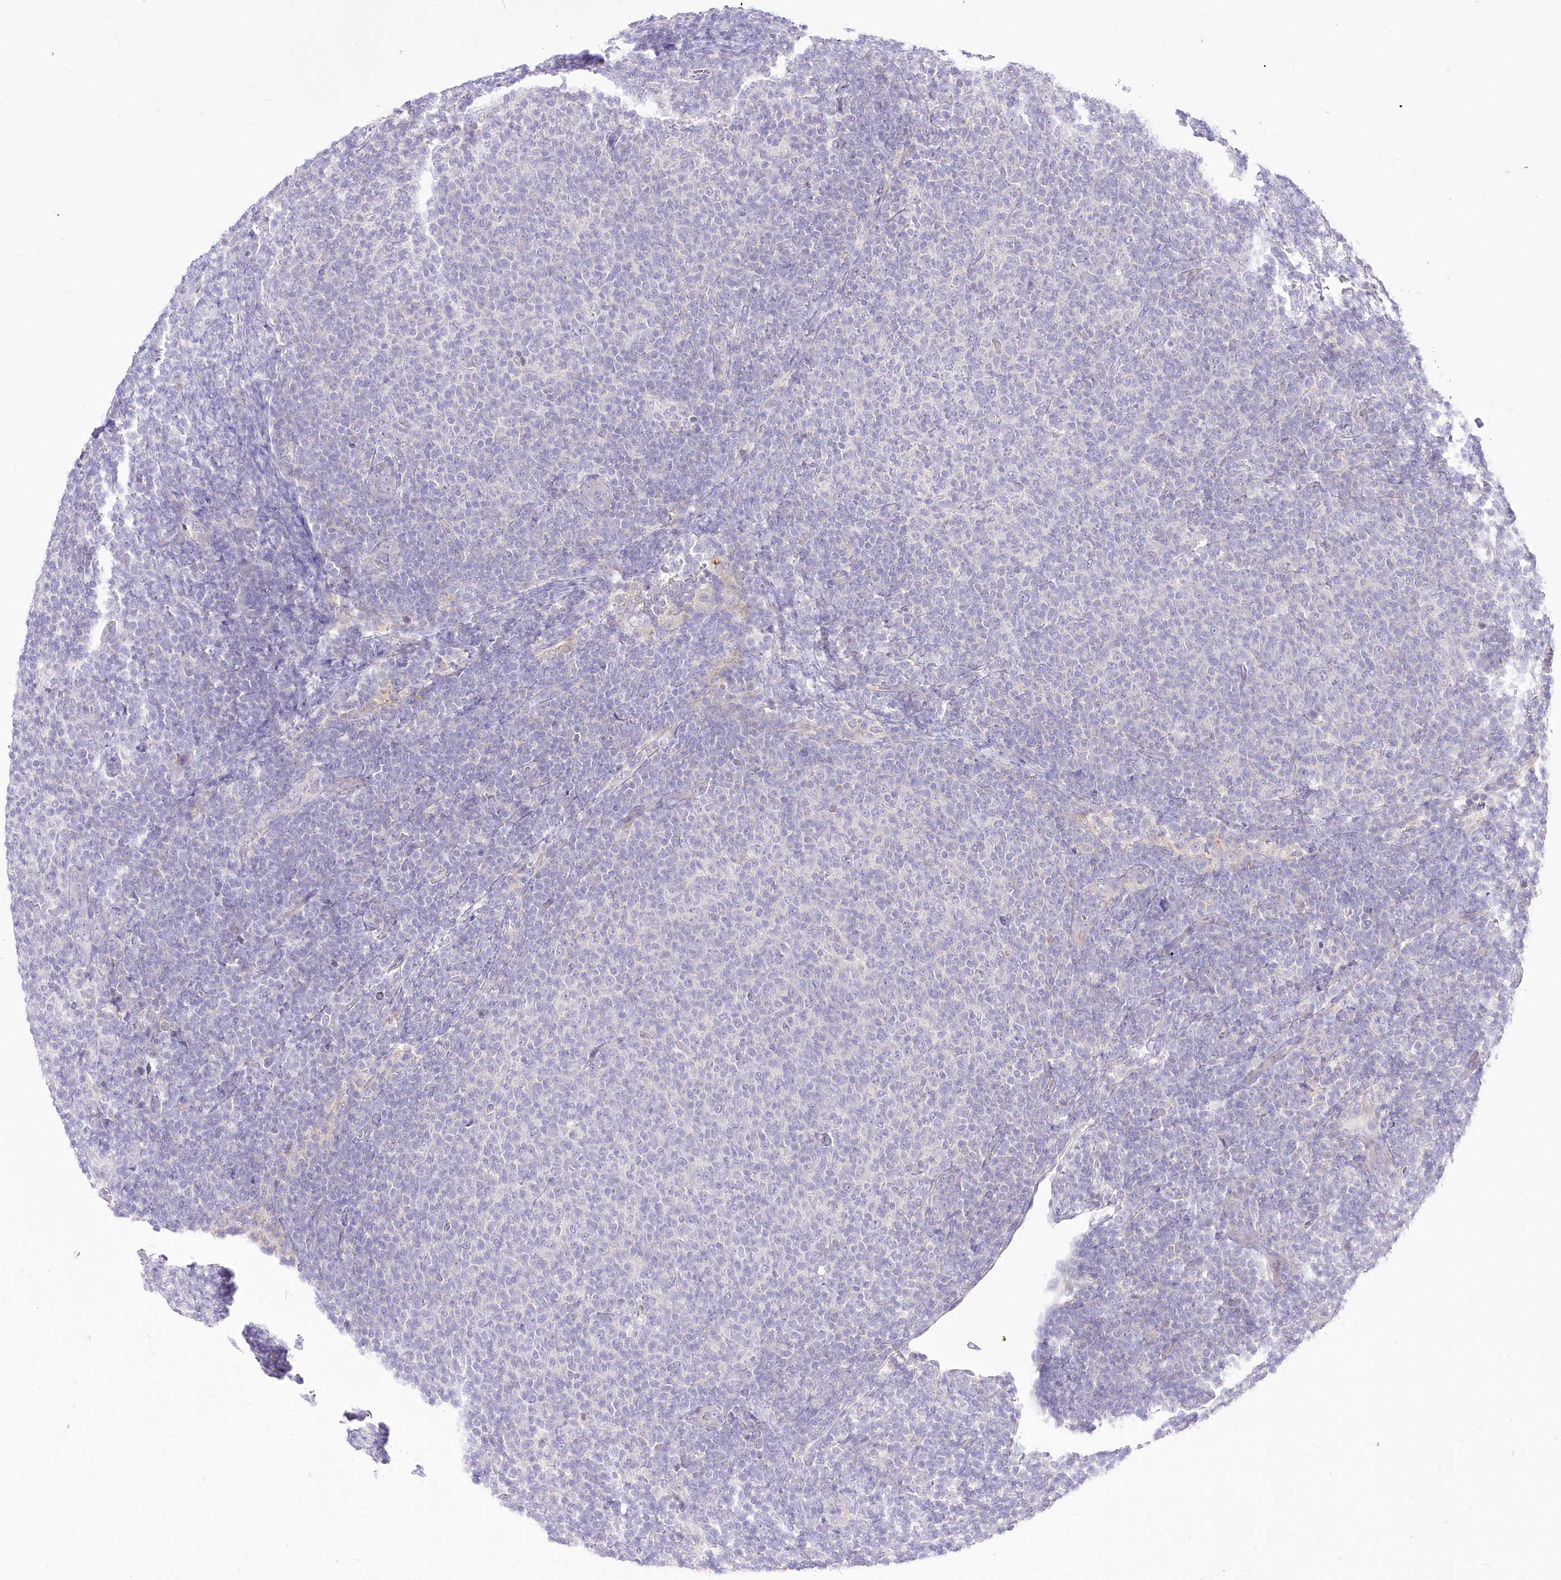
{"staining": {"intensity": "negative", "quantity": "none", "location": "none"}, "tissue": "lymphoma", "cell_type": "Tumor cells", "image_type": "cancer", "snomed": [{"axis": "morphology", "description": "Malignant lymphoma, non-Hodgkin's type, Low grade"}, {"axis": "topography", "description": "Lymph node"}], "caption": "Tumor cells show no significant positivity in malignant lymphoma, non-Hodgkin's type (low-grade).", "gene": "HELT", "patient": {"sex": "male", "age": 66}}